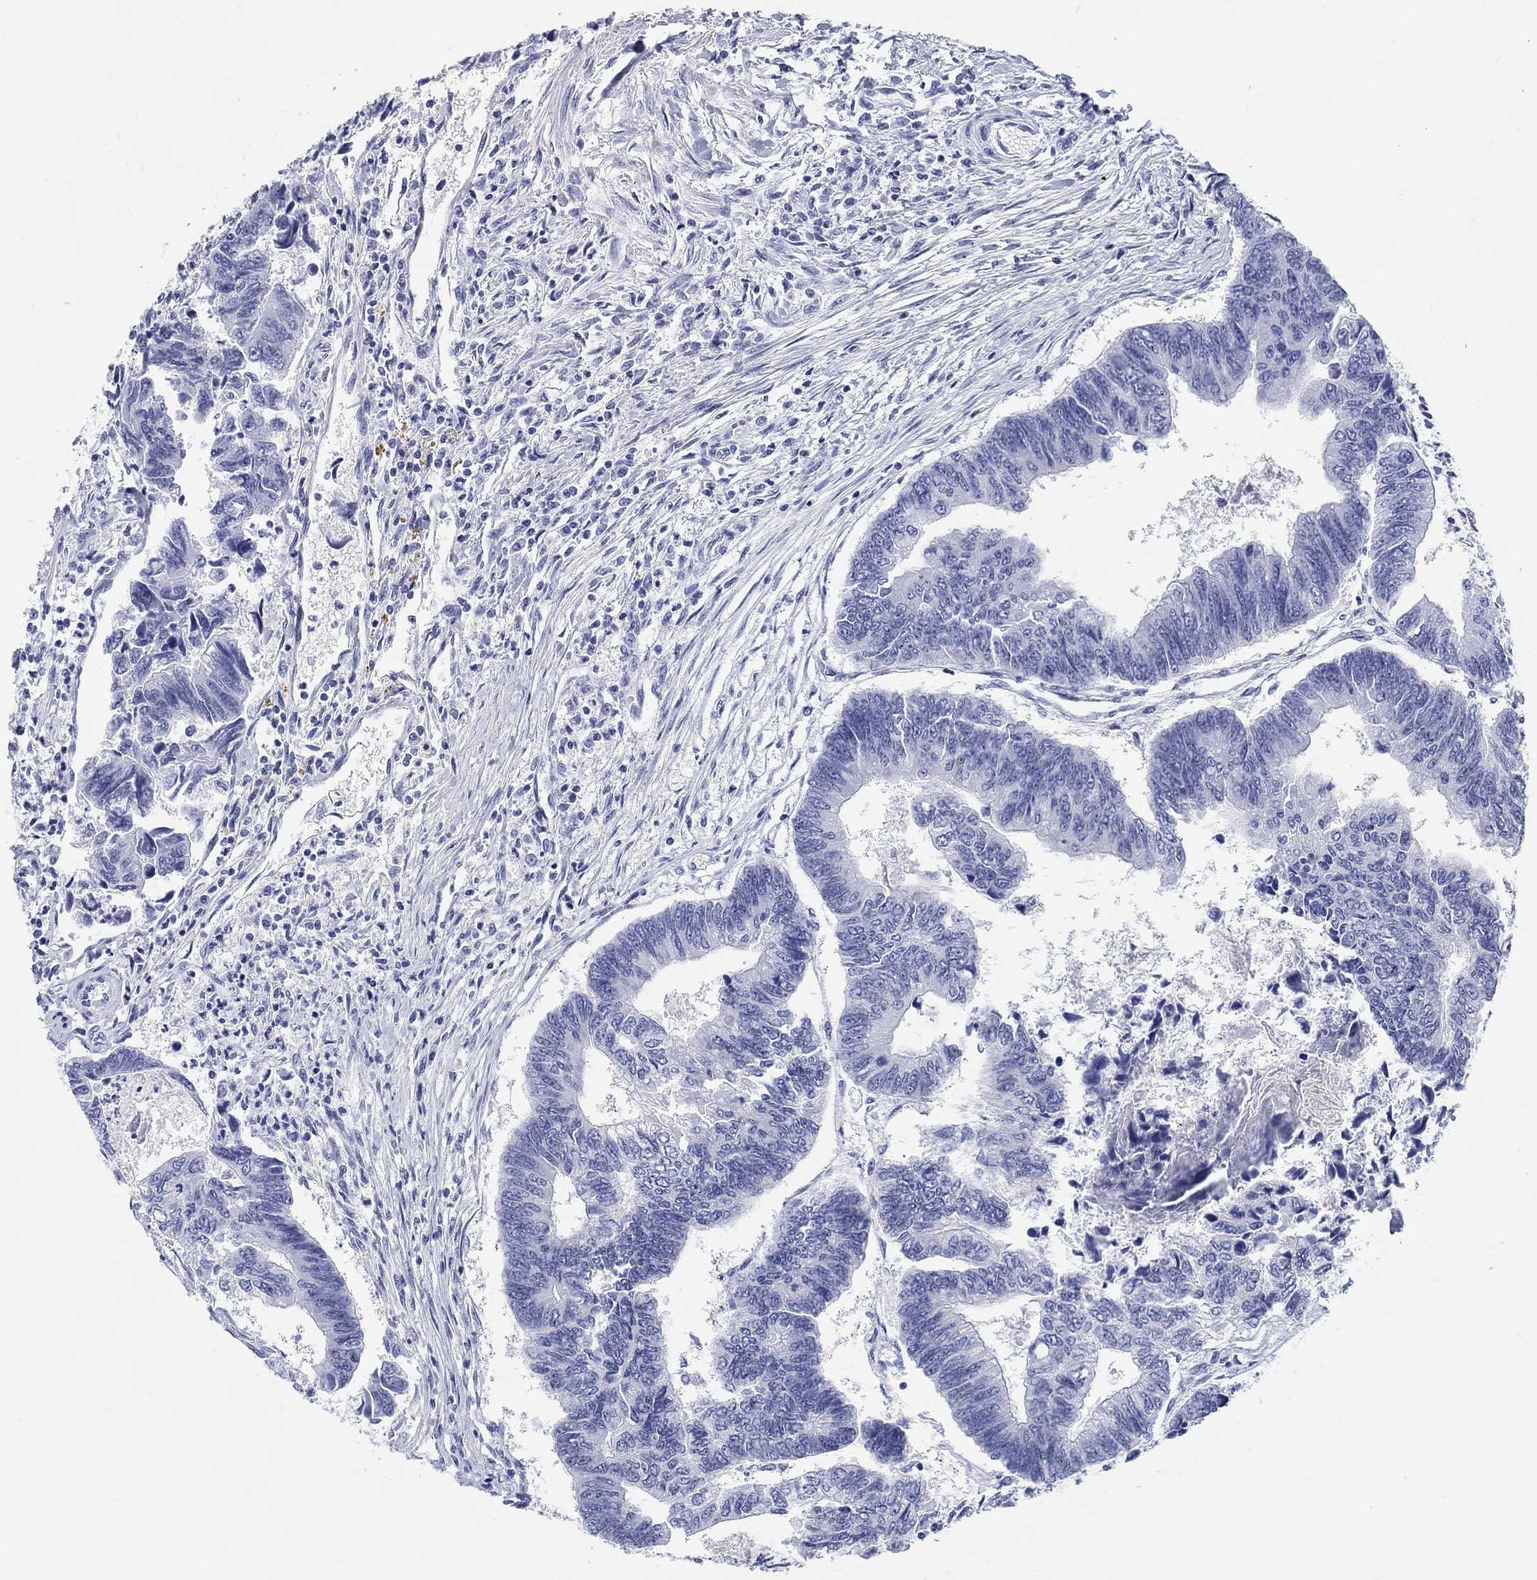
{"staining": {"intensity": "negative", "quantity": "none", "location": "none"}, "tissue": "colorectal cancer", "cell_type": "Tumor cells", "image_type": "cancer", "snomed": [{"axis": "morphology", "description": "Adenocarcinoma, NOS"}, {"axis": "topography", "description": "Colon"}], "caption": "Immunohistochemistry (IHC) photomicrograph of neoplastic tissue: human colorectal adenocarcinoma stained with DAB exhibits no significant protein expression in tumor cells.", "gene": "LAMP5", "patient": {"sex": "female", "age": 65}}